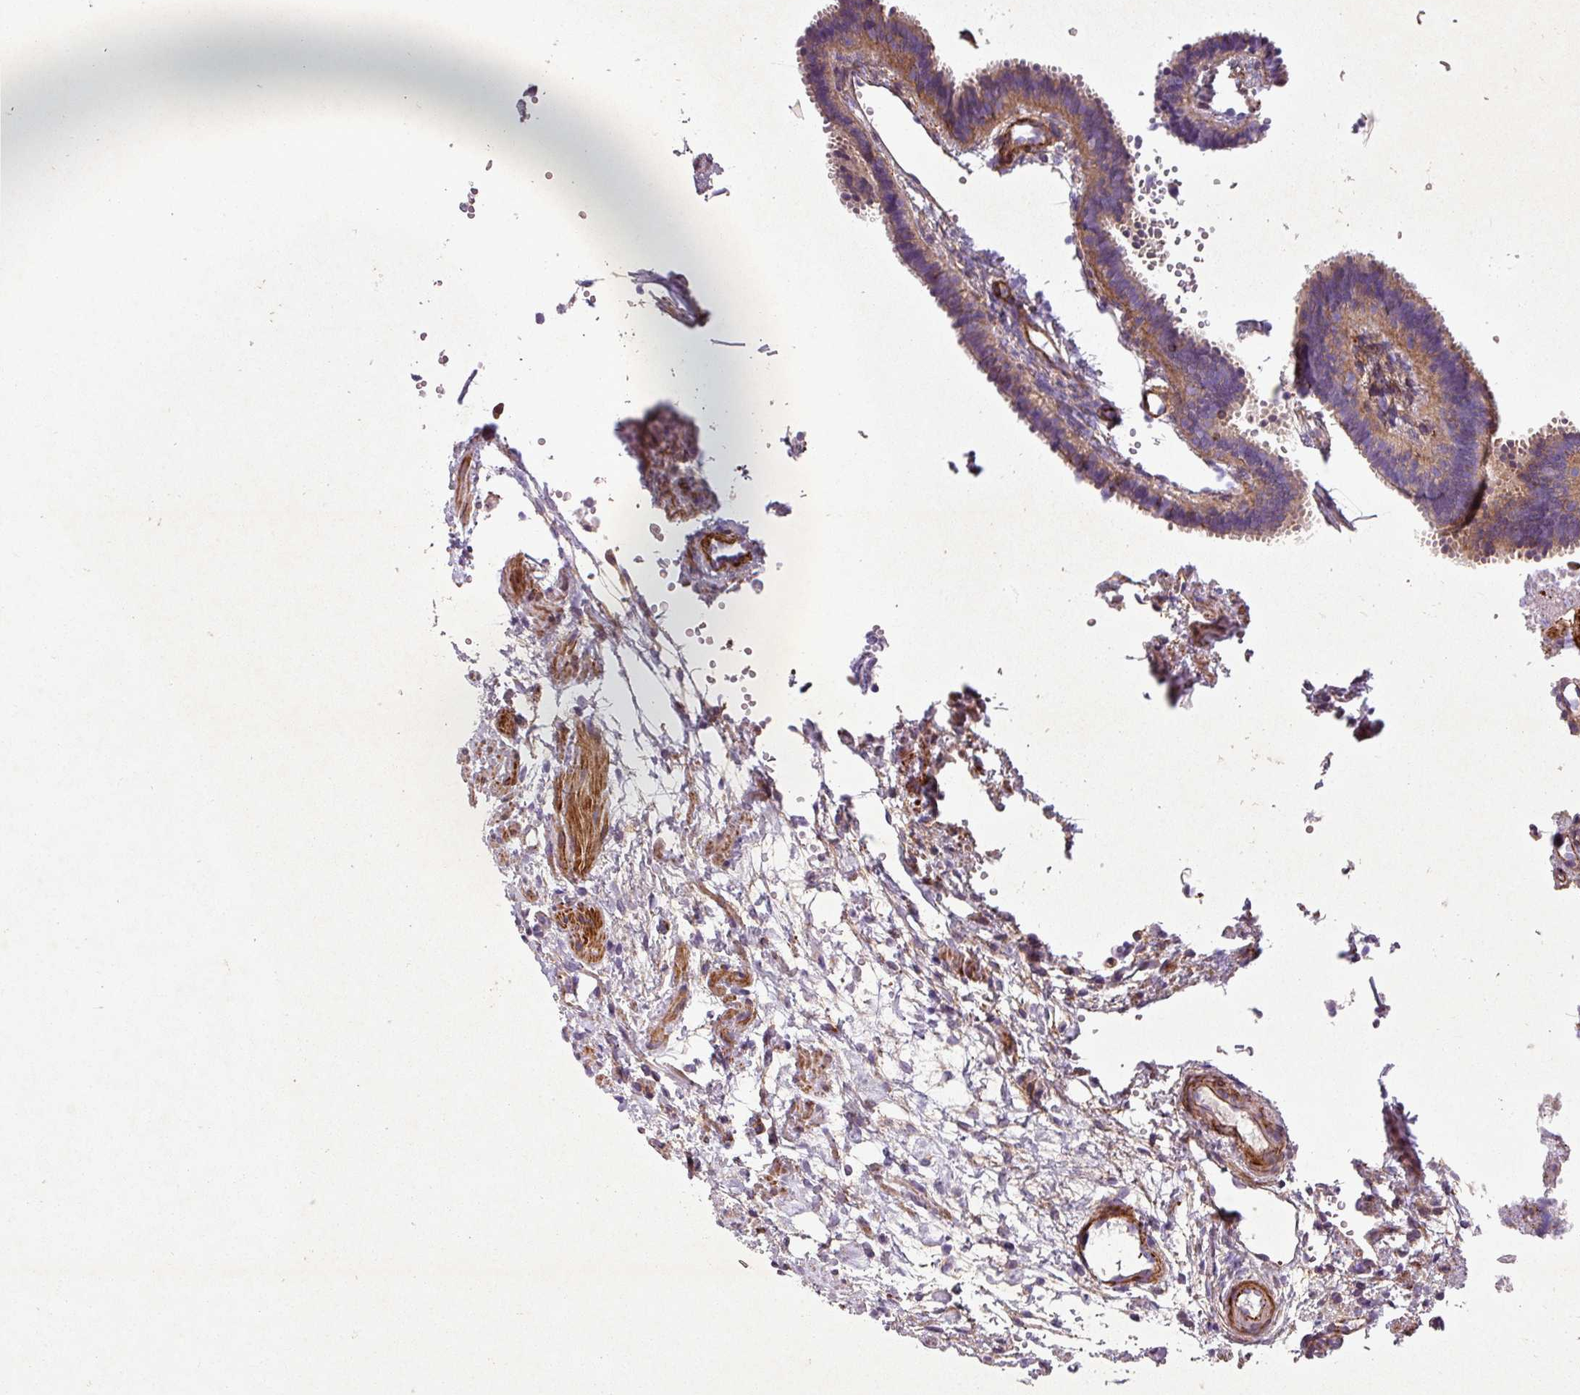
{"staining": {"intensity": "moderate", "quantity": ">75%", "location": "cytoplasmic/membranous"}, "tissue": "fallopian tube", "cell_type": "Glandular cells", "image_type": "normal", "snomed": [{"axis": "morphology", "description": "Normal tissue, NOS"}, {"axis": "topography", "description": "Fallopian tube"}], "caption": "DAB immunohistochemical staining of normal fallopian tube exhibits moderate cytoplasmic/membranous protein staining in approximately >75% of glandular cells.", "gene": "ATP2C2", "patient": {"sex": "female", "age": 37}}